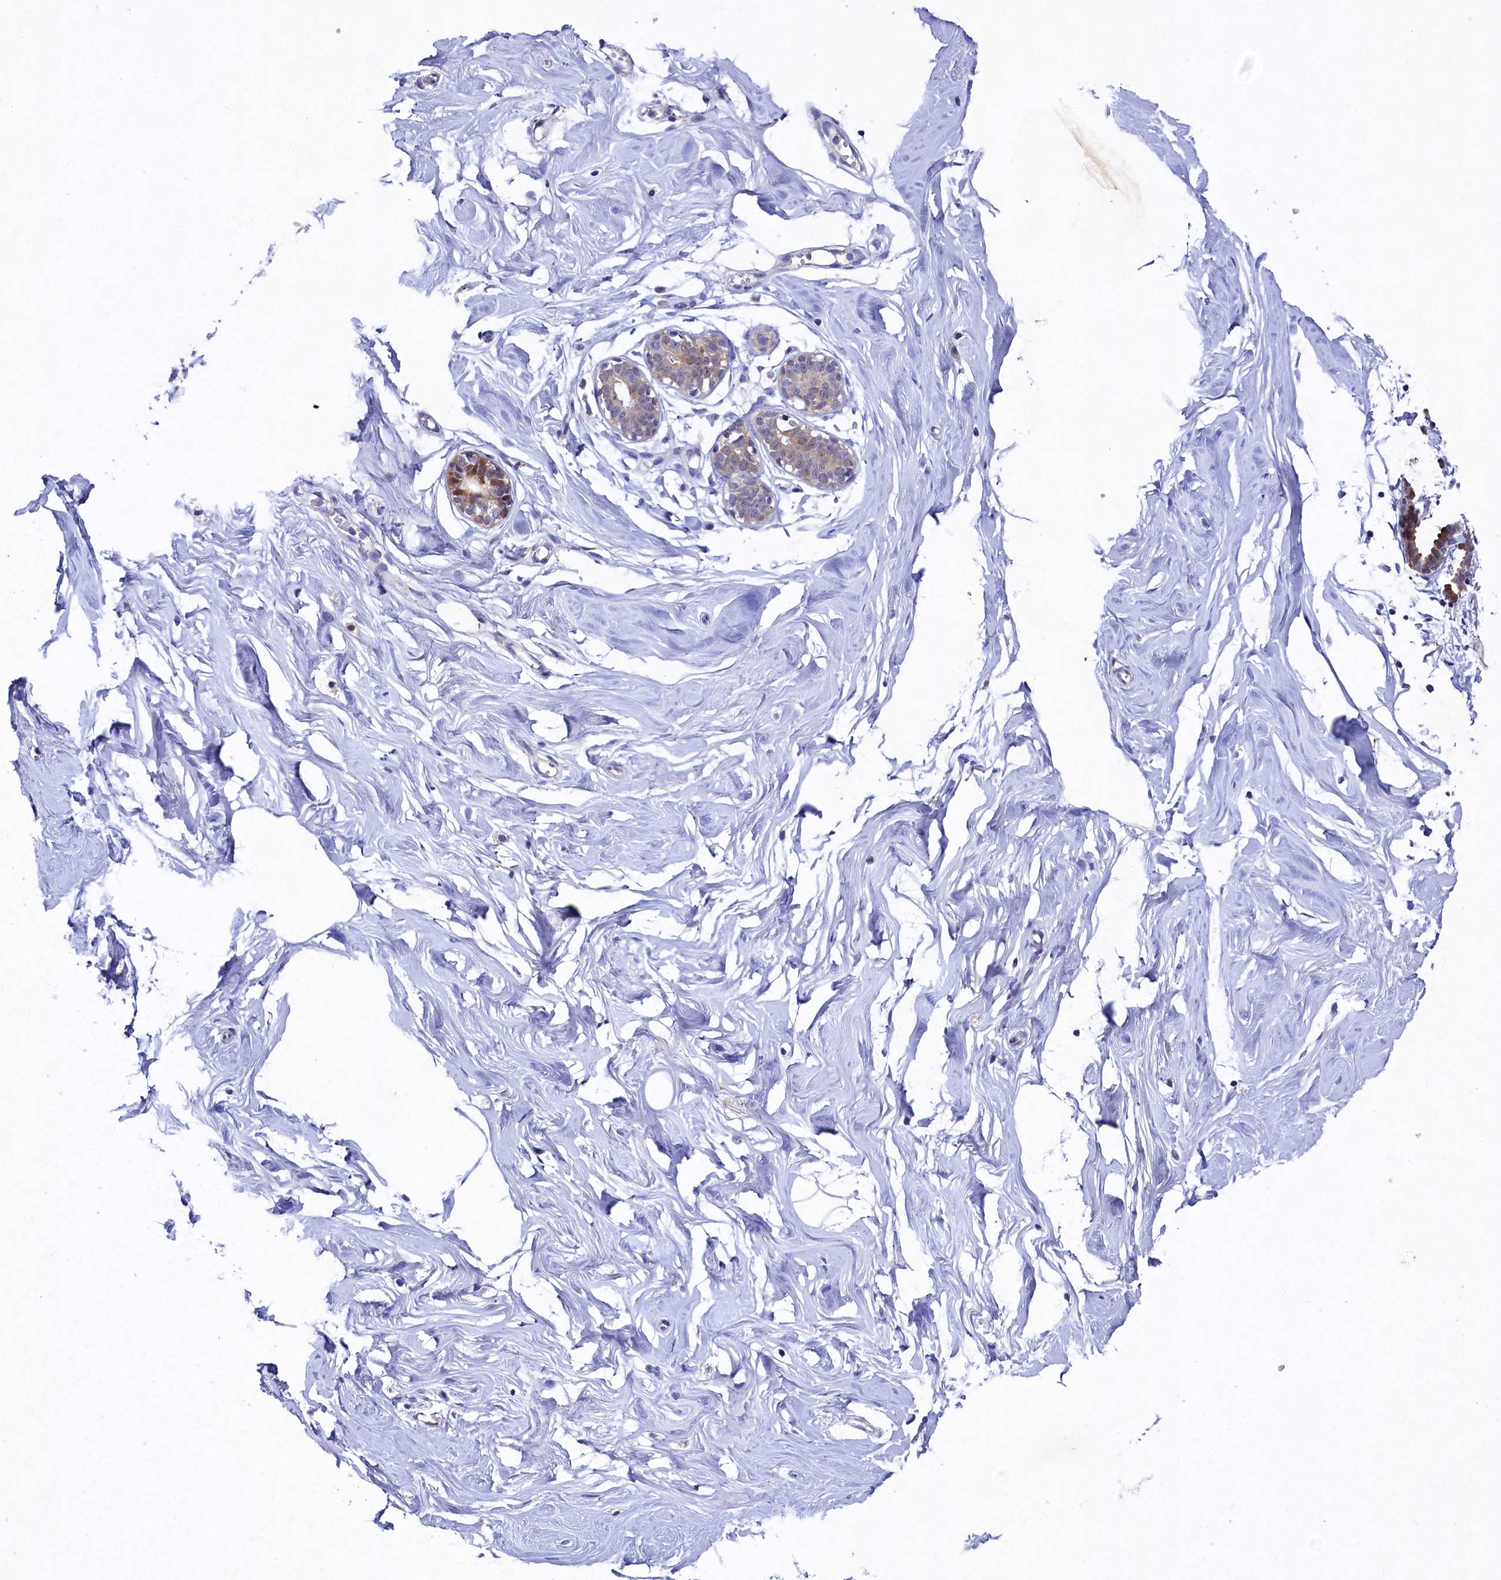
{"staining": {"intensity": "negative", "quantity": "none", "location": "none"}, "tissue": "breast", "cell_type": "Adipocytes", "image_type": "normal", "snomed": [{"axis": "morphology", "description": "Normal tissue, NOS"}, {"axis": "morphology", "description": "Adenoma, NOS"}, {"axis": "topography", "description": "Breast"}], "caption": "The micrograph shows no significant staining in adipocytes of breast.", "gene": "TGDS", "patient": {"sex": "female", "age": 23}}